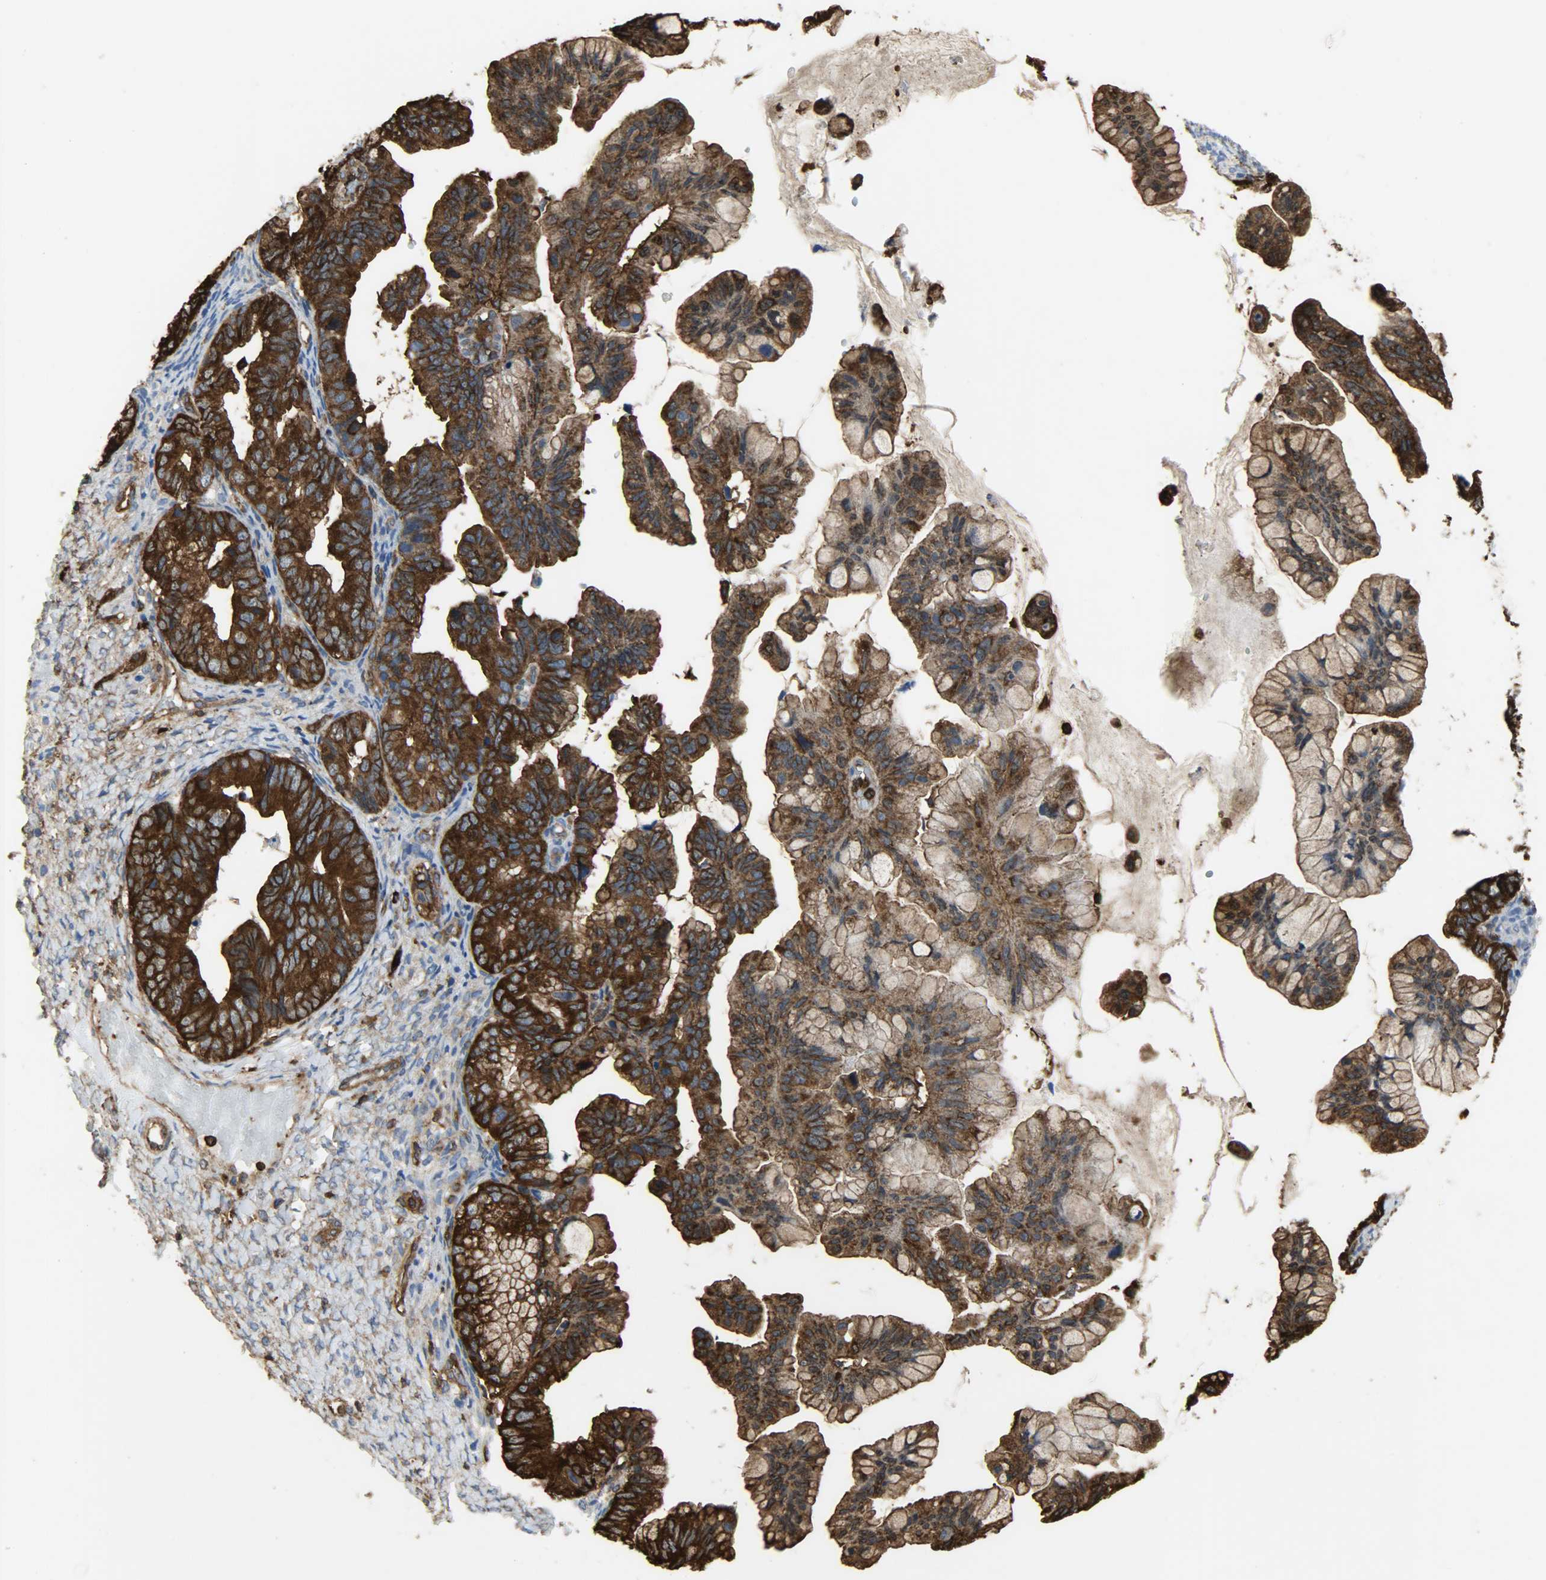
{"staining": {"intensity": "strong", "quantity": ">75%", "location": "cytoplasmic/membranous"}, "tissue": "ovarian cancer", "cell_type": "Tumor cells", "image_type": "cancer", "snomed": [{"axis": "morphology", "description": "Cystadenocarcinoma, mucinous, NOS"}, {"axis": "topography", "description": "Ovary"}], "caption": "Tumor cells reveal high levels of strong cytoplasmic/membranous staining in approximately >75% of cells in ovarian cancer.", "gene": "VASP", "patient": {"sex": "female", "age": 36}}